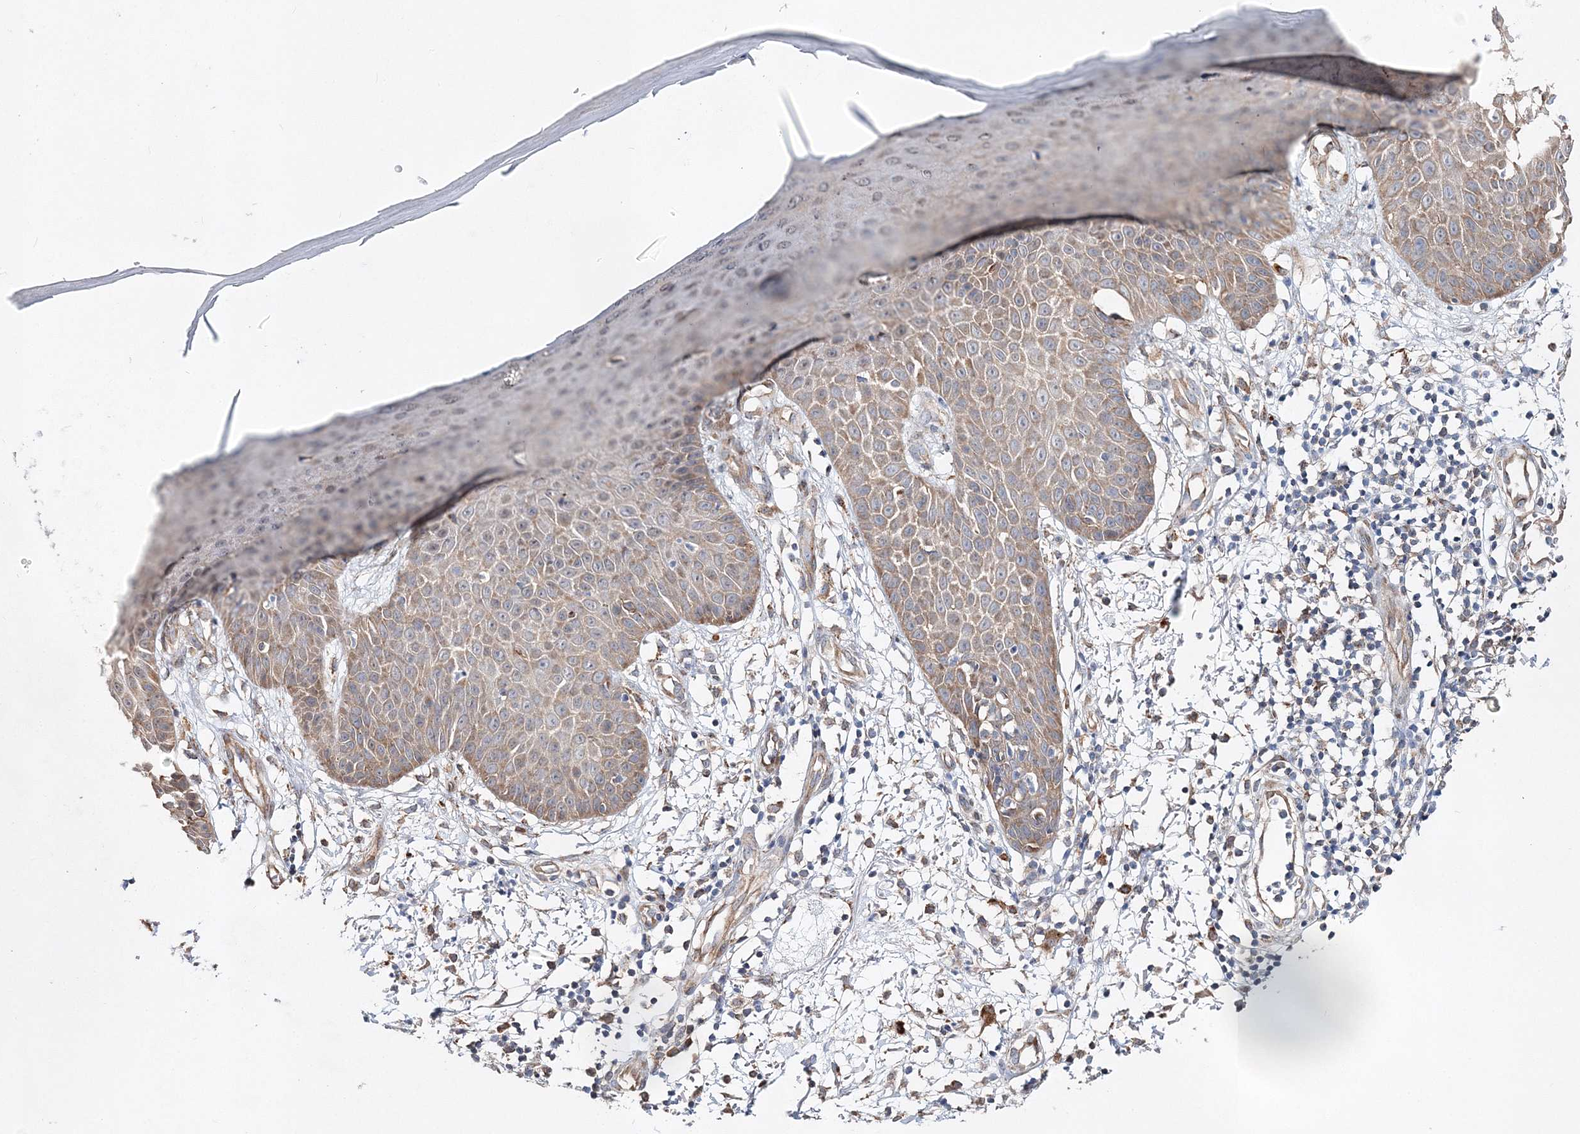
{"staining": {"intensity": "moderate", "quantity": "25%-75%", "location": "cytoplasmic/membranous"}, "tissue": "skin", "cell_type": "Fibroblasts", "image_type": "normal", "snomed": [{"axis": "morphology", "description": "Normal tissue, NOS"}, {"axis": "morphology", "description": "Inflammation, NOS"}, {"axis": "topography", "description": "Skin"}], "caption": "Skin stained with a brown dye demonstrates moderate cytoplasmic/membranous positive staining in approximately 25%-75% of fibroblasts.", "gene": "C3orf38", "patient": {"sex": "female", "age": 44}}